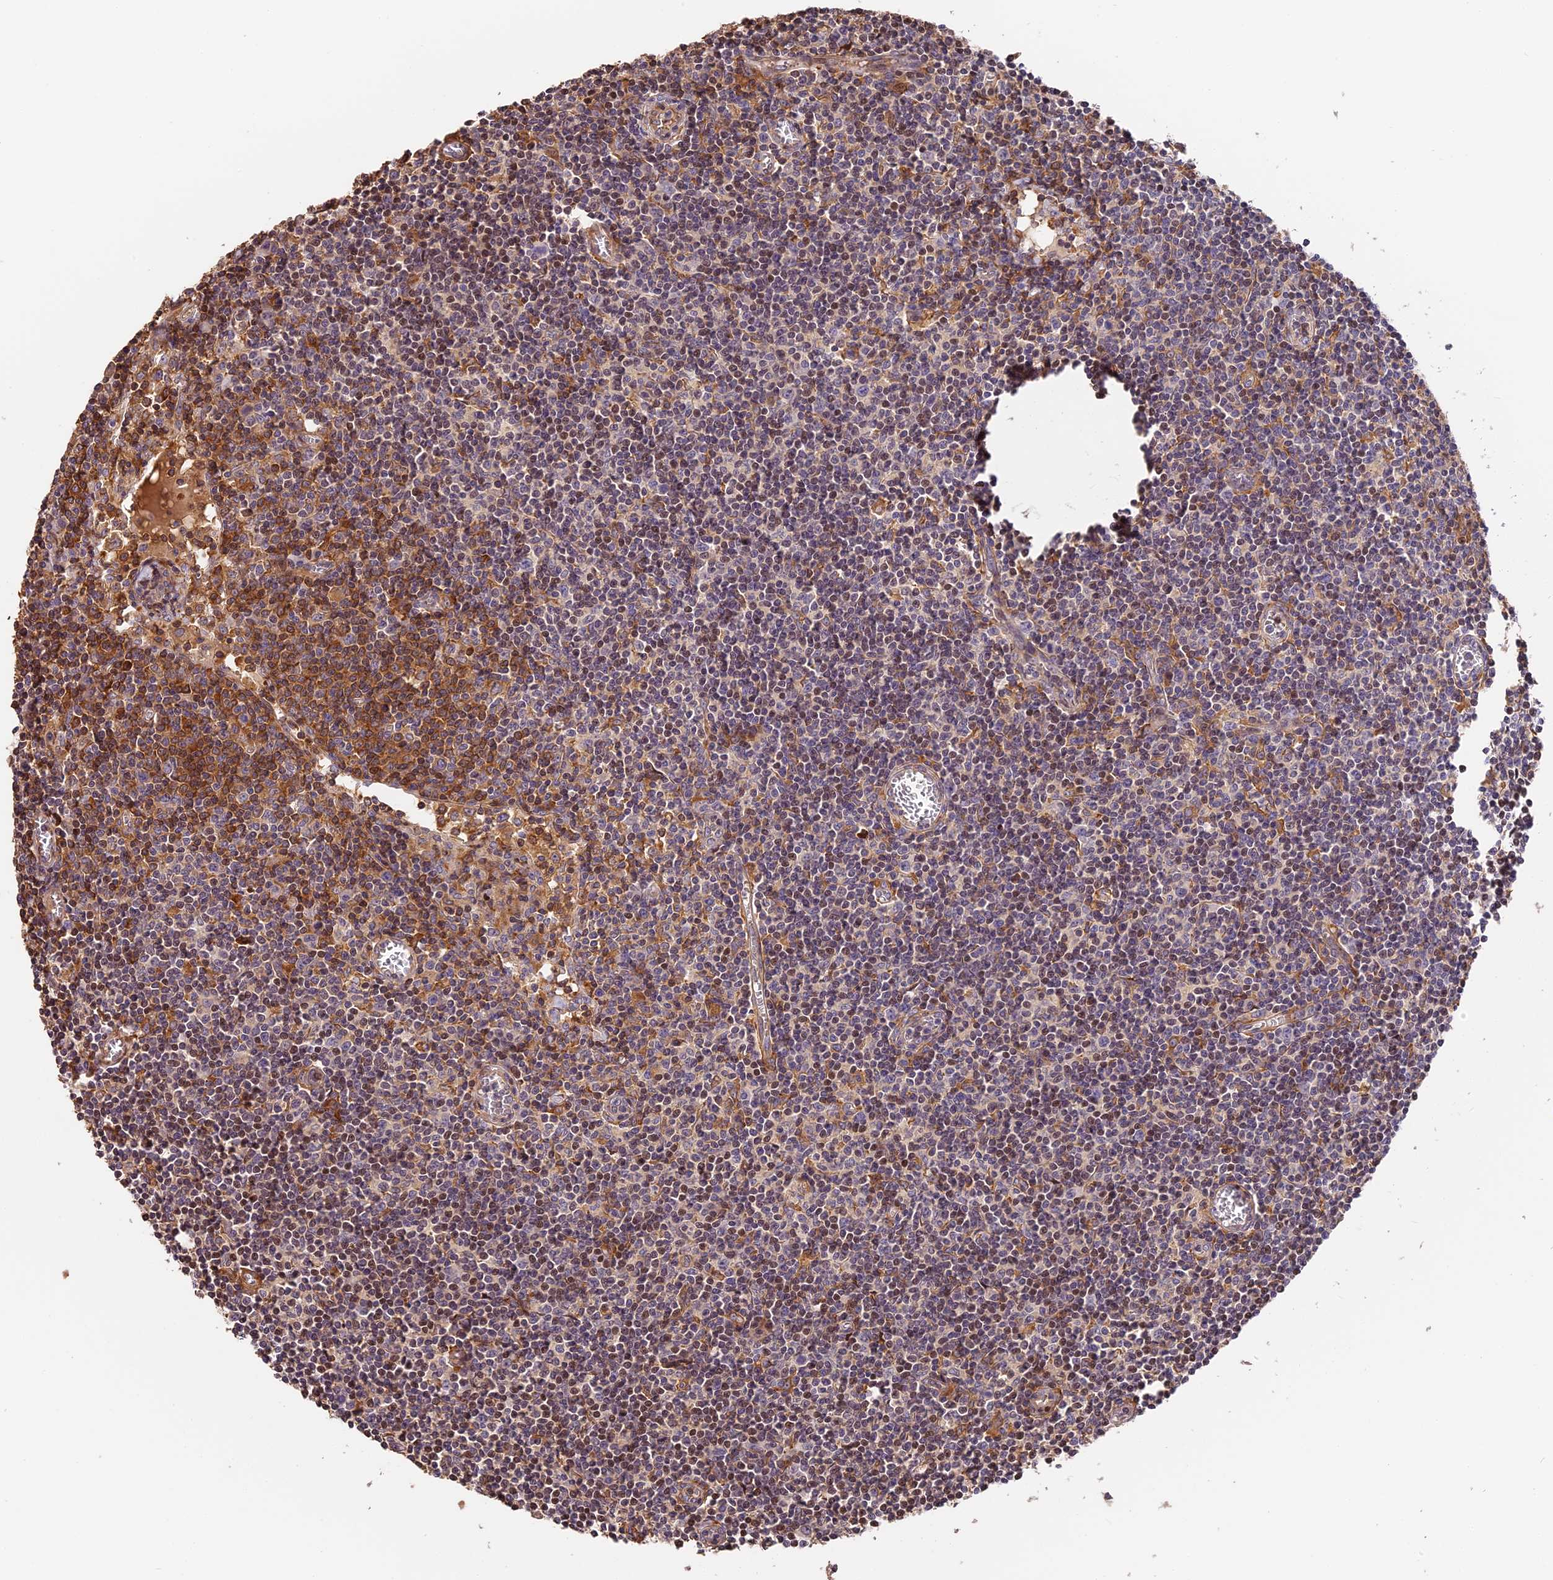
{"staining": {"intensity": "moderate", "quantity": ">75%", "location": "cytoplasmic/membranous"}, "tissue": "lymph node", "cell_type": "Germinal center cells", "image_type": "normal", "snomed": [{"axis": "morphology", "description": "Normal tissue, NOS"}, {"axis": "topography", "description": "Lymph node"}], "caption": "The image demonstrates immunohistochemical staining of benign lymph node. There is moderate cytoplasmic/membranous staining is present in about >75% of germinal center cells.", "gene": "ARHGAP17", "patient": {"sex": "female", "age": 55}}